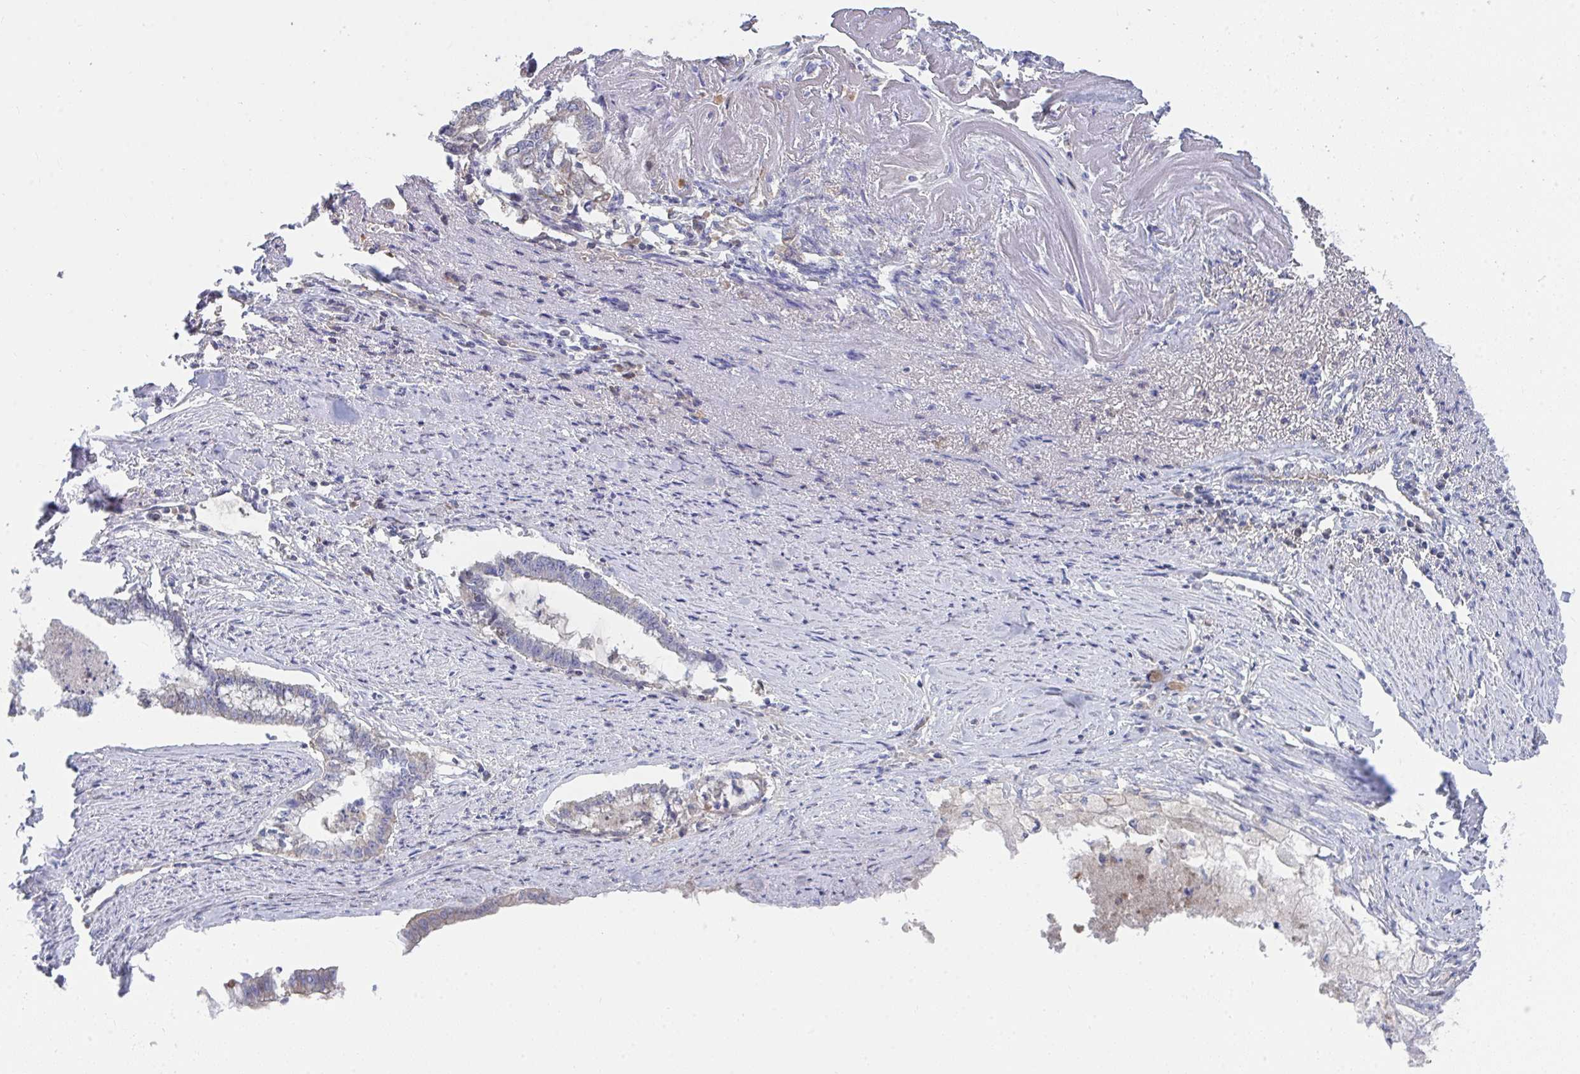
{"staining": {"intensity": "weak", "quantity": "<25%", "location": "cytoplasmic/membranous,nuclear"}, "tissue": "endometrial cancer", "cell_type": "Tumor cells", "image_type": "cancer", "snomed": [{"axis": "morphology", "description": "Adenocarcinoma, NOS"}, {"axis": "topography", "description": "Endometrium"}], "caption": "A photomicrograph of human endometrial cancer (adenocarcinoma) is negative for staining in tumor cells.", "gene": "TNFAIP6", "patient": {"sex": "female", "age": 79}}